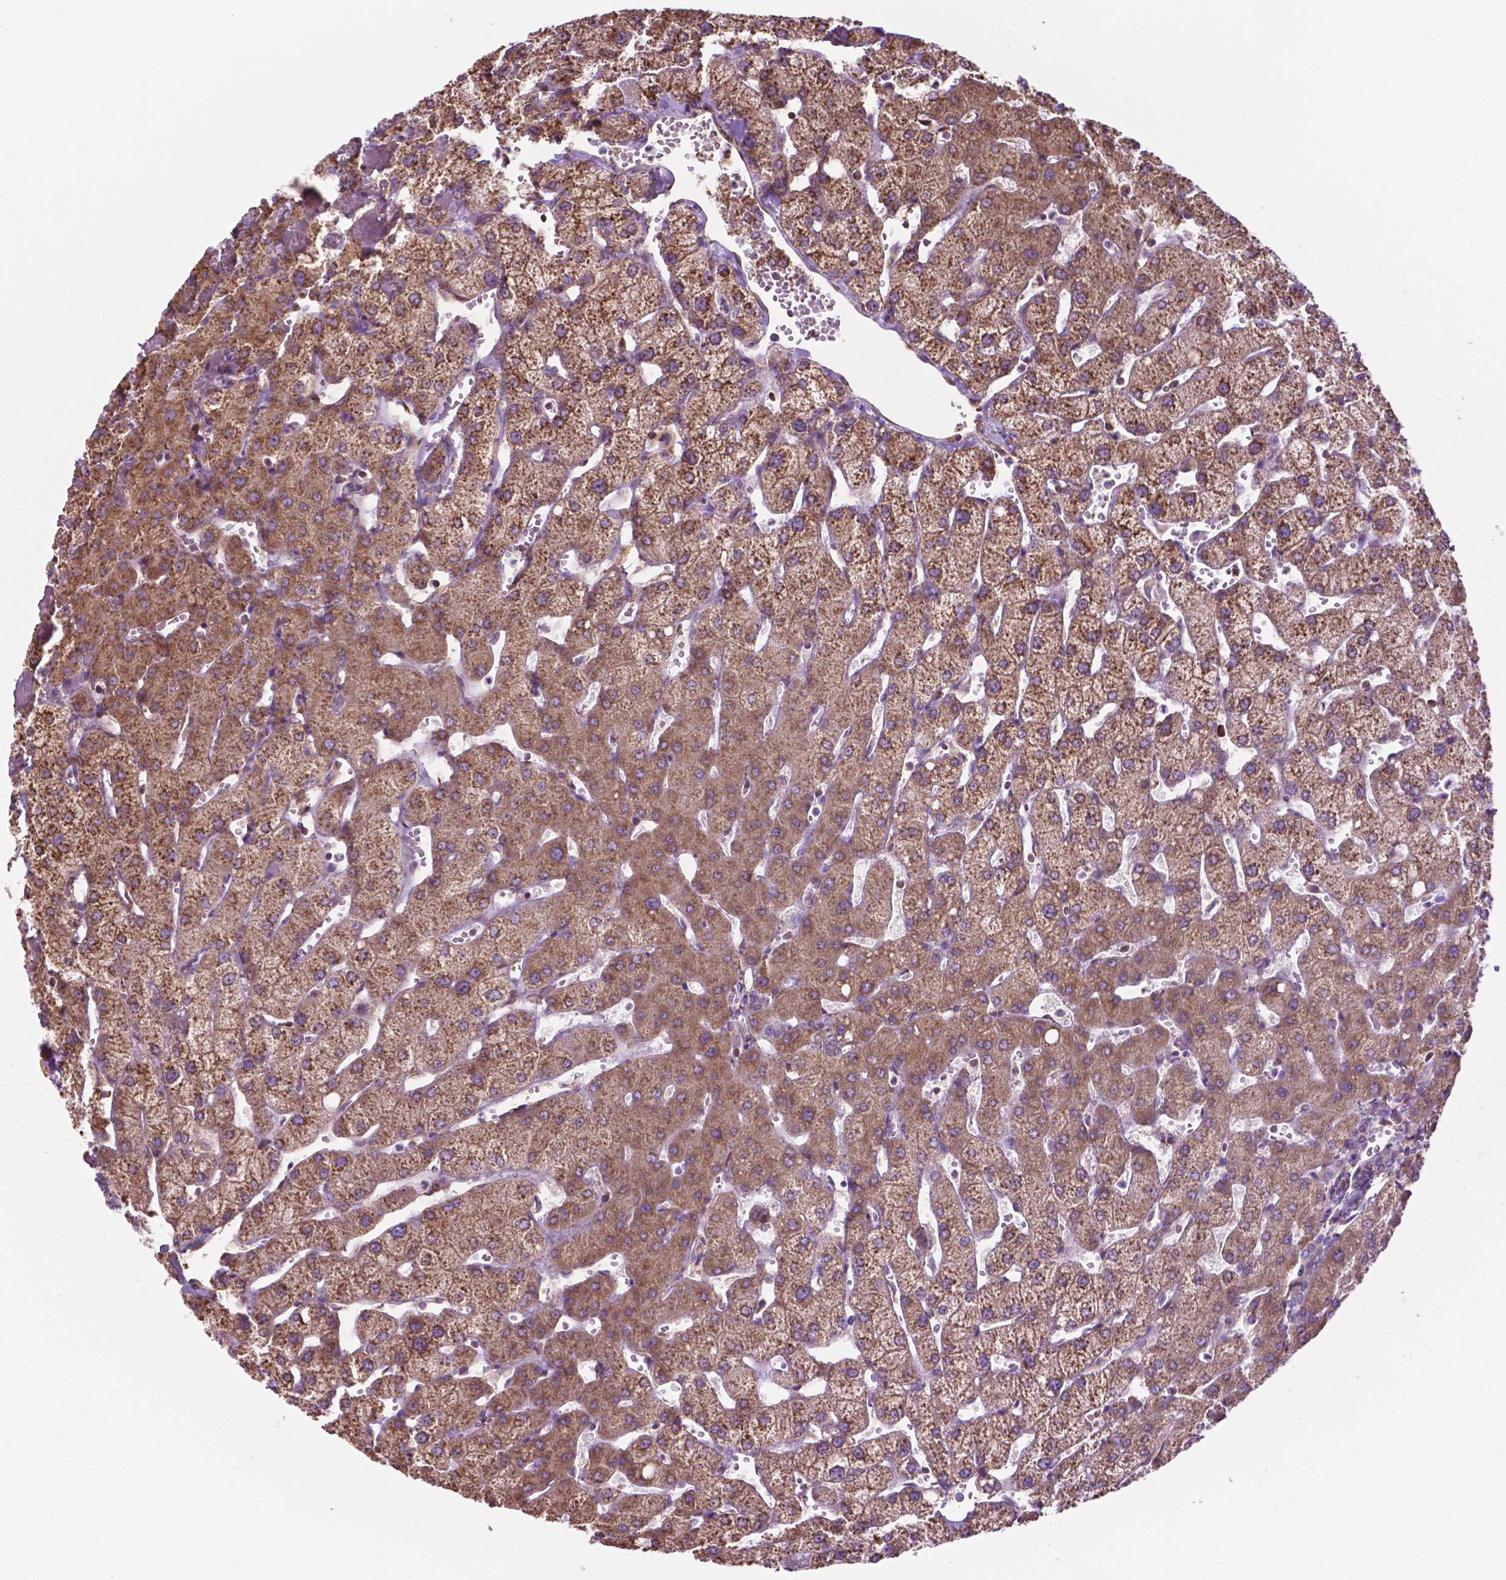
{"staining": {"intensity": "weak", "quantity": "<25%", "location": "cytoplasmic/membranous"}, "tissue": "liver", "cell_type": "Cholangiocytes", "image_type": "normal", "snomed": [{"axis": "morphology", "description": "Normal tissue, NOS"}, {"axis": "topography", "description": "Liver"}], "caption": "IHC micrograph of unremarkable liver: human liver stained with DAB reveals no significant protein expression in cholangiocytes. (DAB (3,3'-diaminobenzidine) IHC visualized using brightfield microscopy, high magnification).", "gene": "RPL29", "patient": {"sex": "female", "age": 54}}